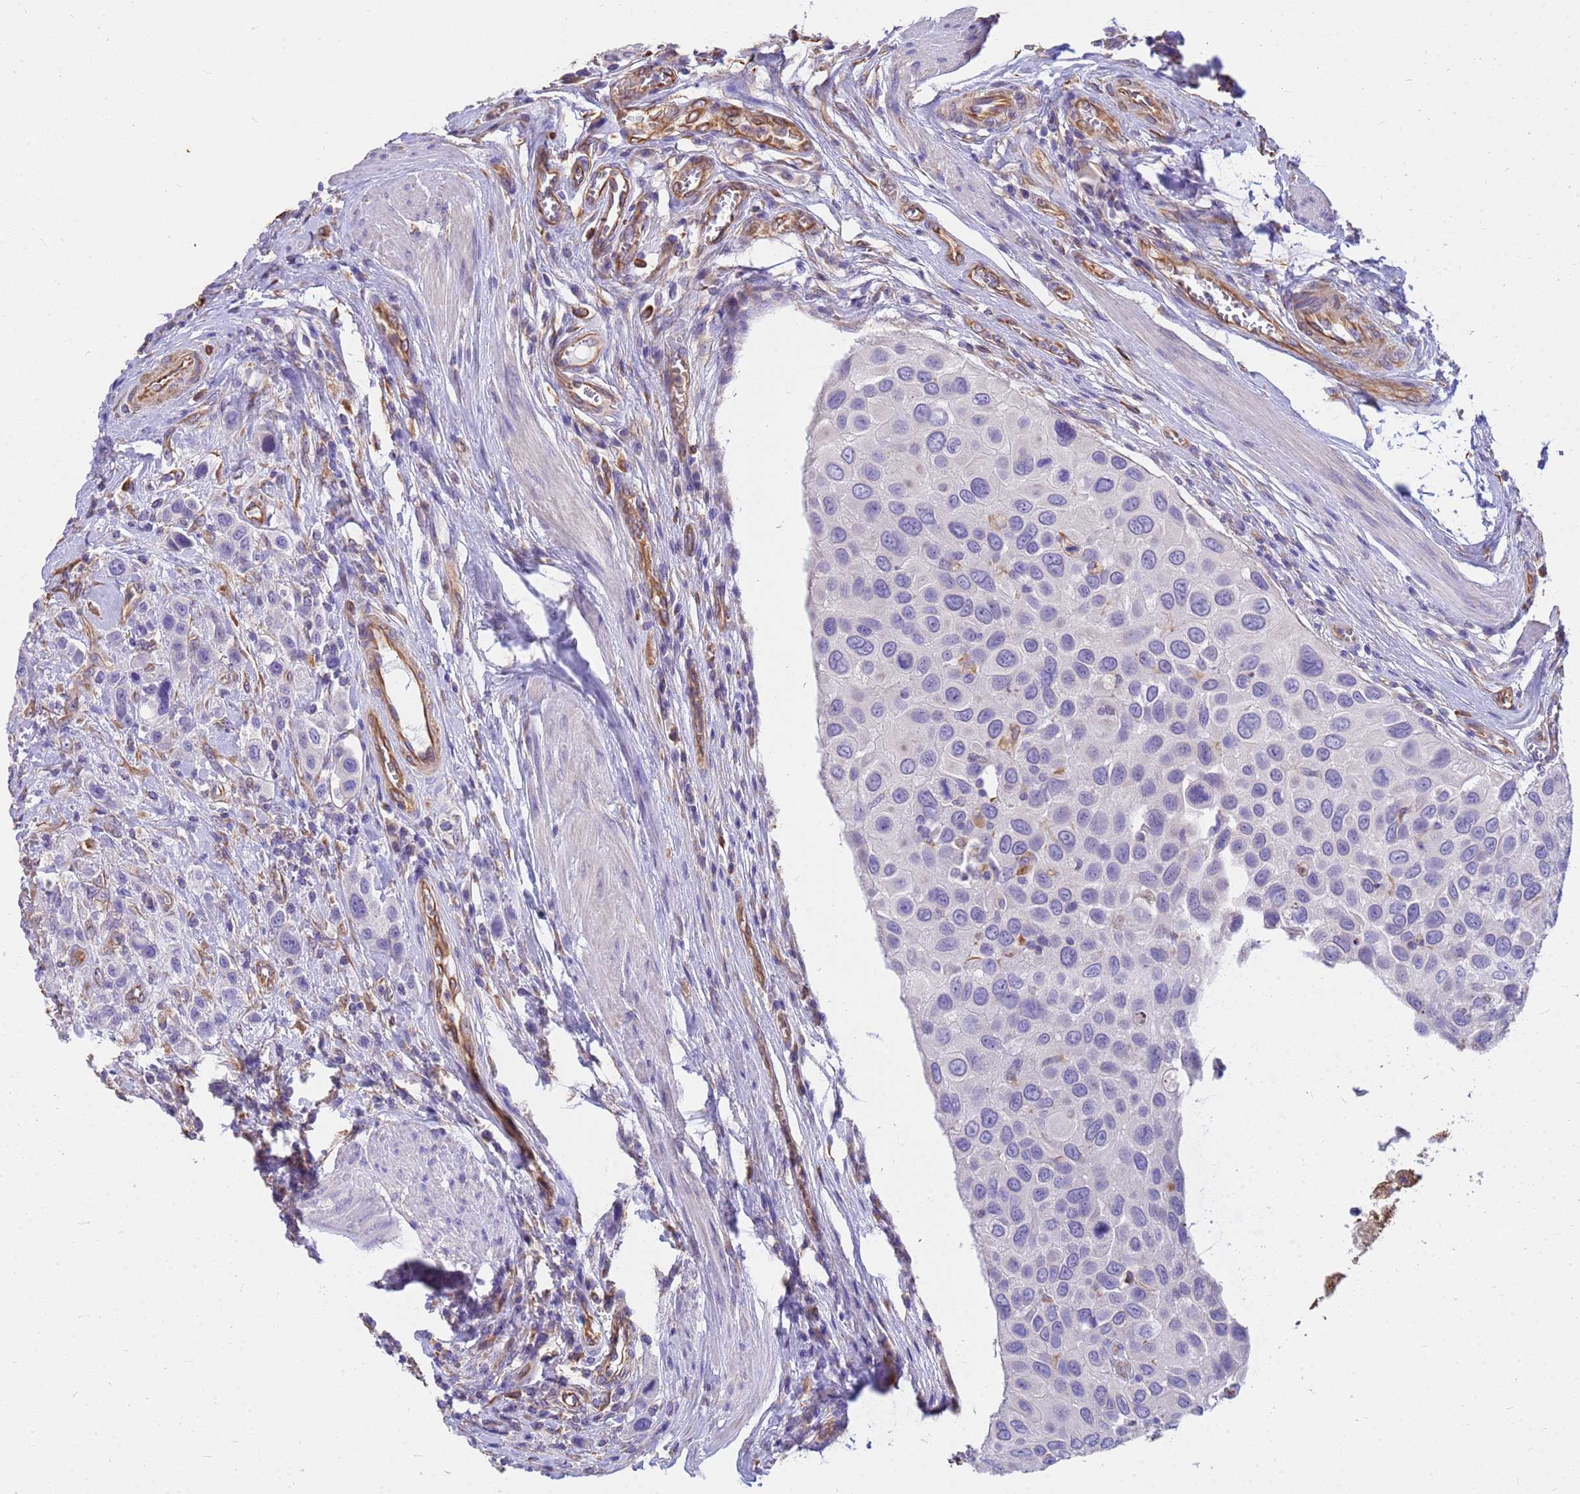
{"staining": {"intensity": "negative", "quantity": "none", "location": "none"}, "tissue": "urothelial cancer", "cell_type": "Tumor cells", "image_type": "cancer", "snomed": [{"axis": "morphology", "description": "Urothelial carcinoma, High grade"}, {"axis": "topography", "description": "Urinary bladder"}], "caption": "Tumor cells are negative for protein expression in human urothelial carcinoma (high-grade). (DAB (3,3'-diaminobenzidine) IHC, high magnification).", "gene": "TCEAL3", "patient": {"sex": "male", "age": 50}}